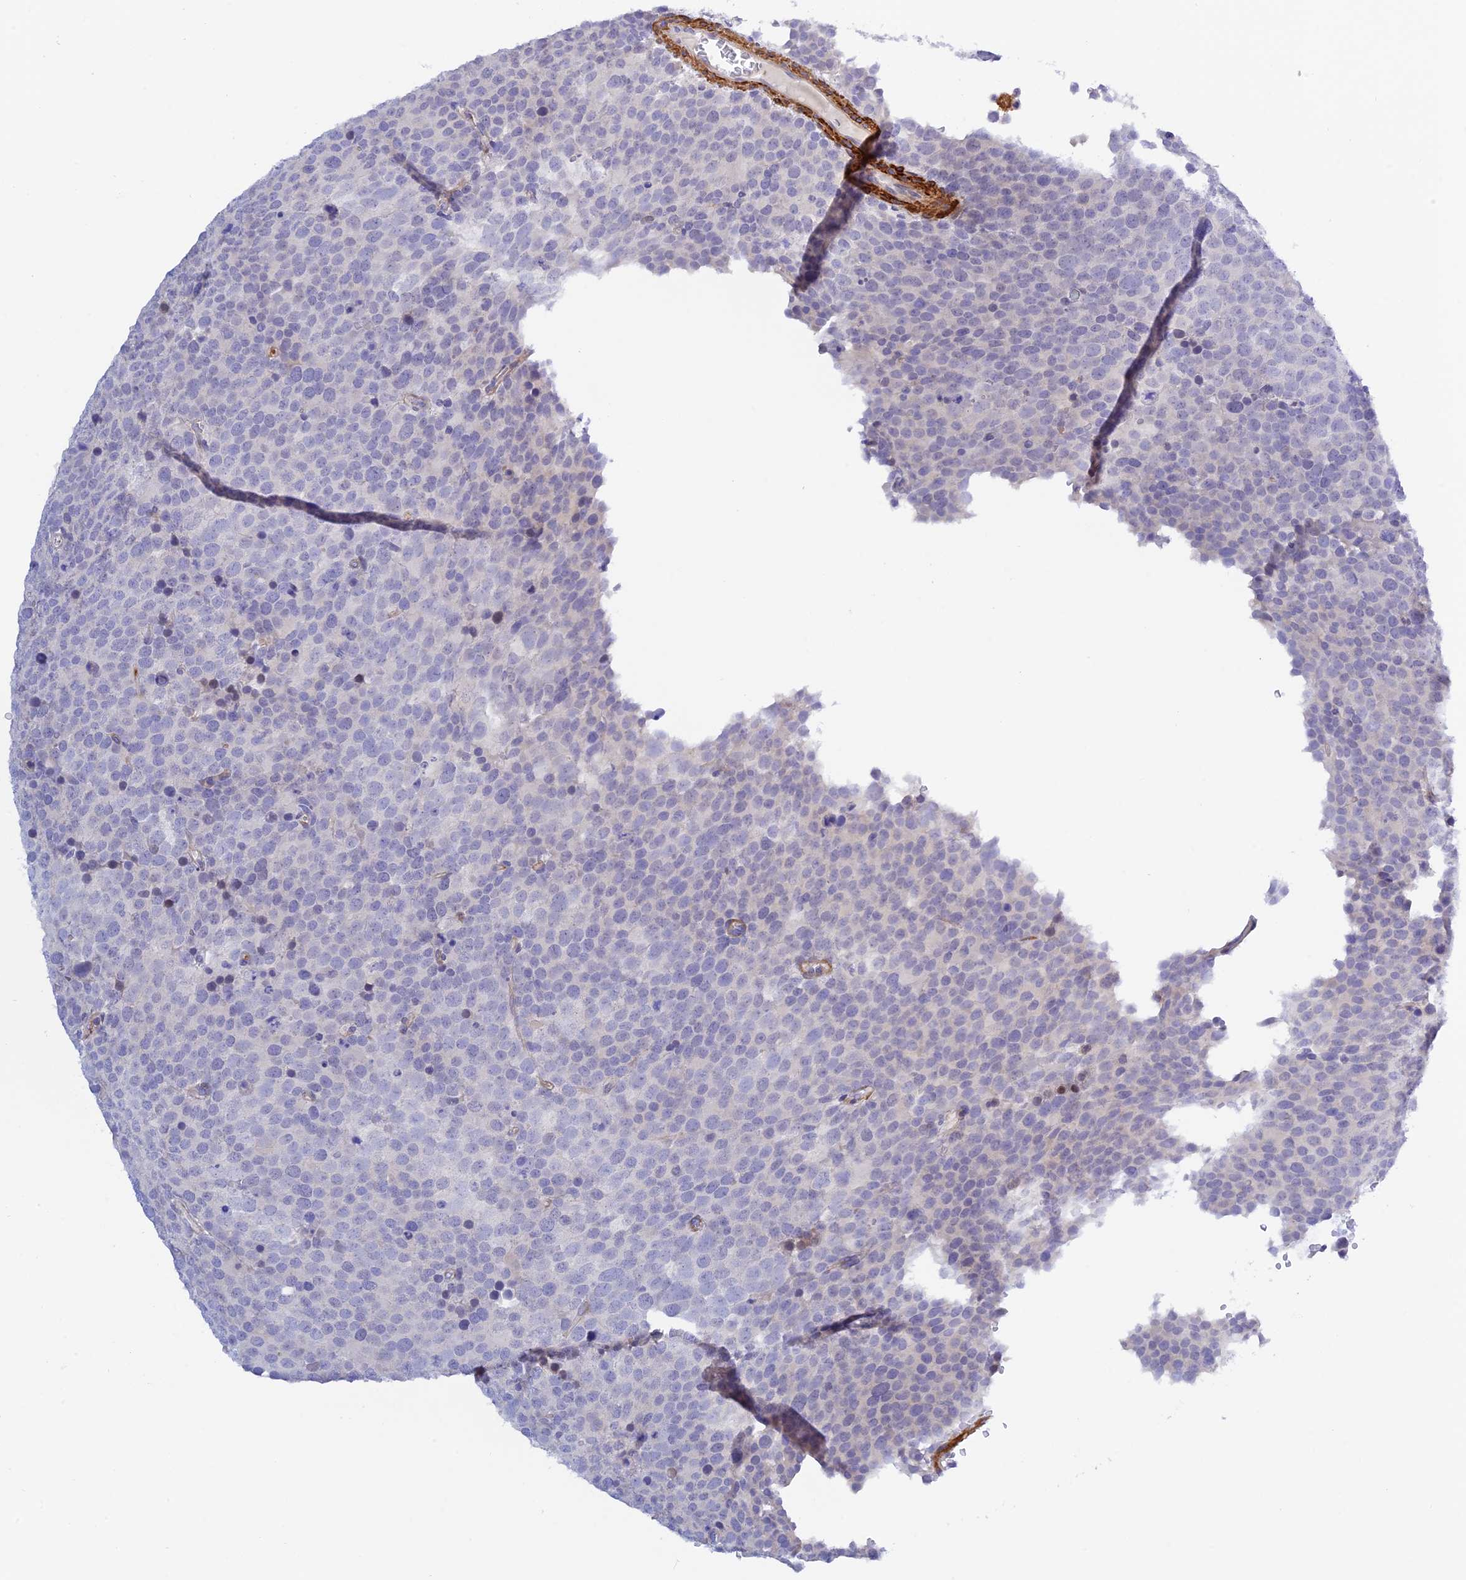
{"staining": {"intensity": "negative", "quantity": "none", "location": "none"}, "tissue": "testis cancer", "cell_type": "Tumor cells", "image_type": "cancer", "snomed": [{"axis": "morphology", "description": "Seminoma, NOS"}, {"axis": "topography", "description": "Testis"}], "caption": "This is an immunohistochemistry photomicrograph of human seminoma (testis). There is no staining in tumor cells.", "gene": "ZDHHC16", "patient": {"sex": "male", "age": 71}}